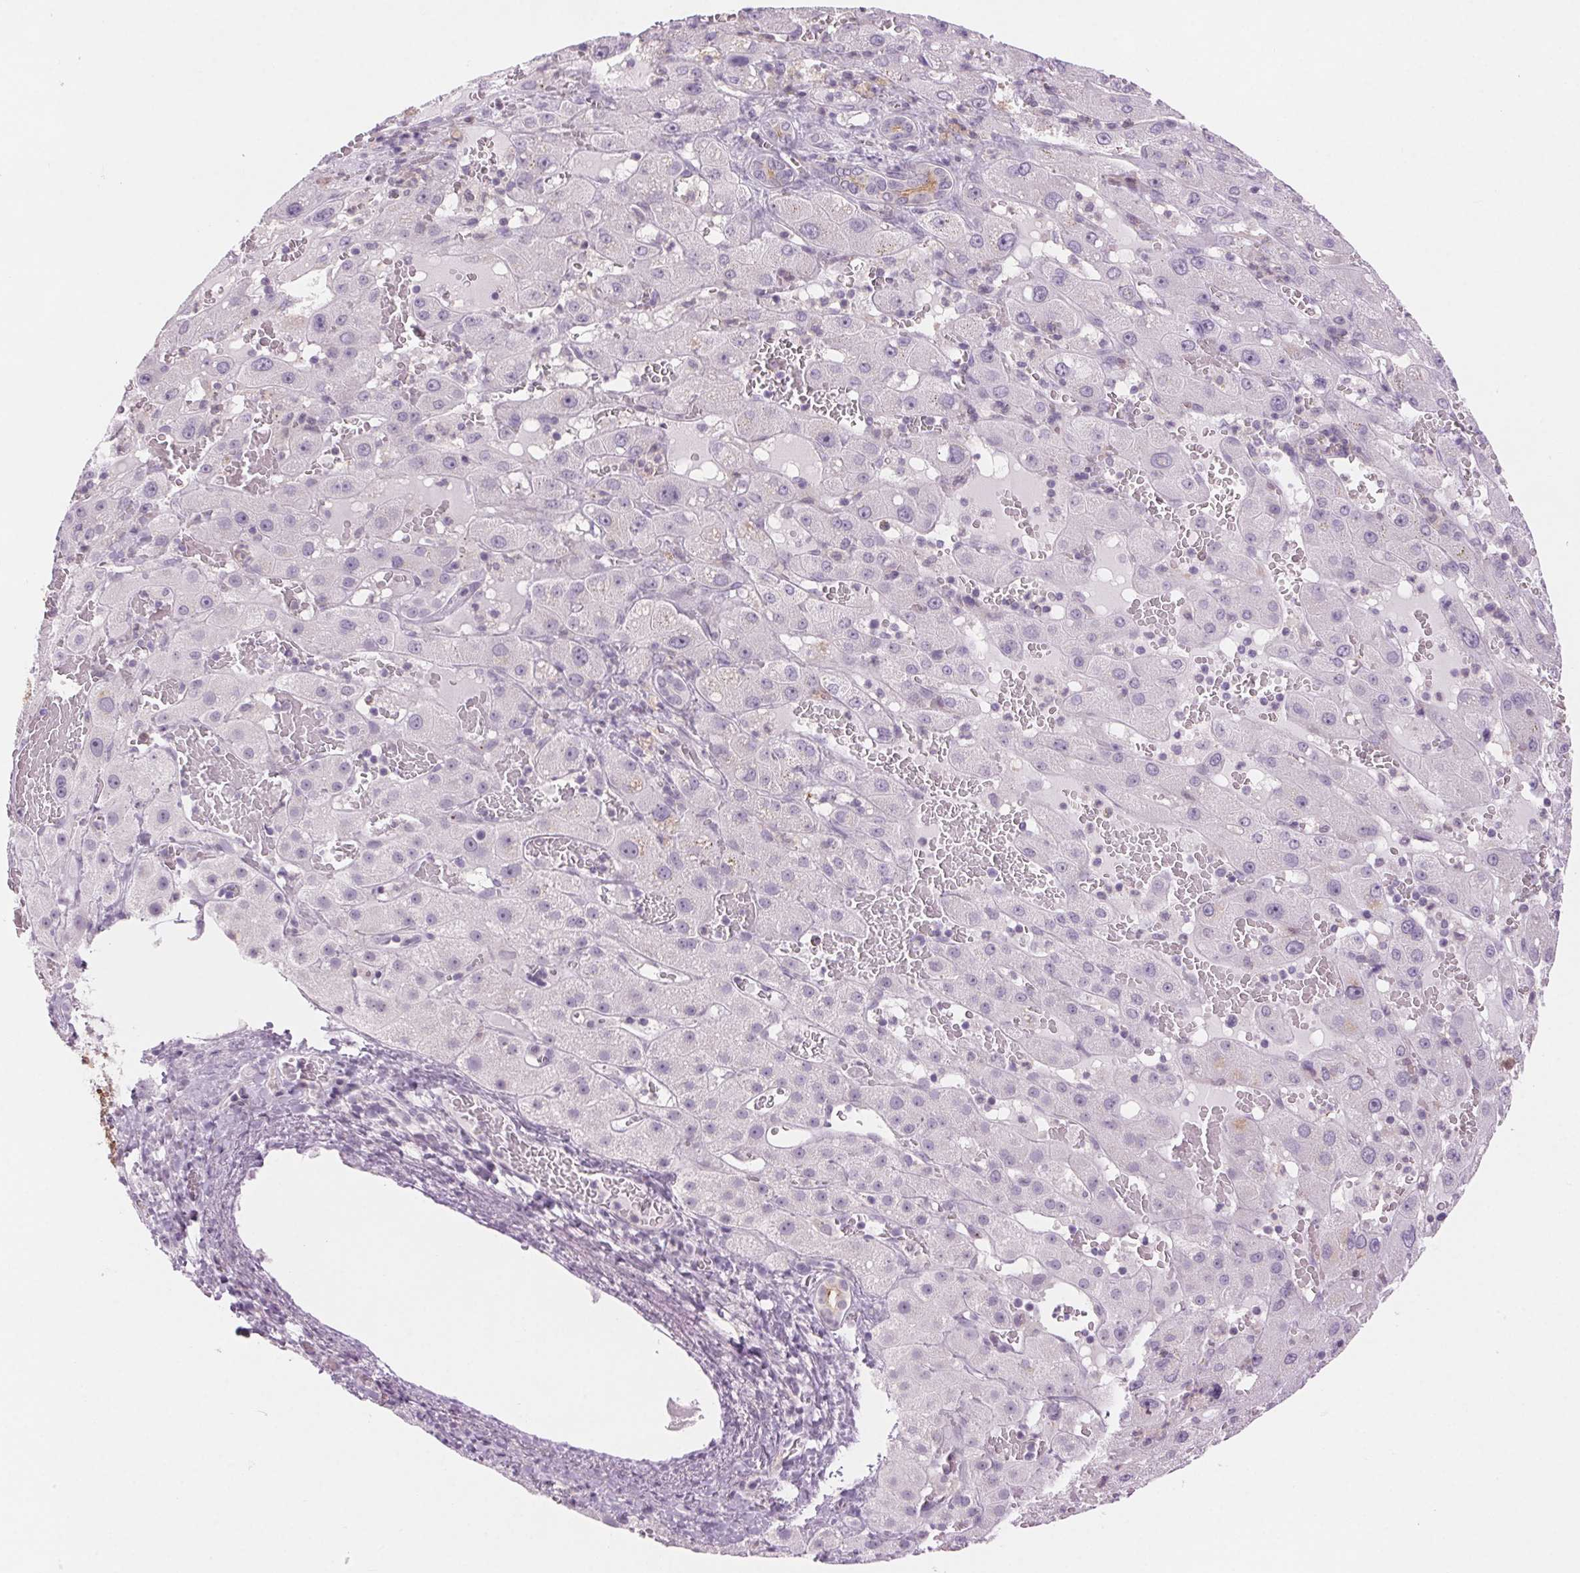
{"staining": {"intensity": "negative", "quantity": "none", "location": "none"}, "tissue": "liver cancer", "cell_type": "Tumor cells", "image_type": "cancer", "snomed": [{"axis": "morphology", "description": "Carcinoma, Hepatocellular, NOS"}, {"axis": "topography", "description": "Liver"}], "caption": "Liver cancer was stained to show a protein in brown. There is no significant expression in tumor cells.", "gene": "SLC6A19", "patient": {"sex": "female", "age": 73}}